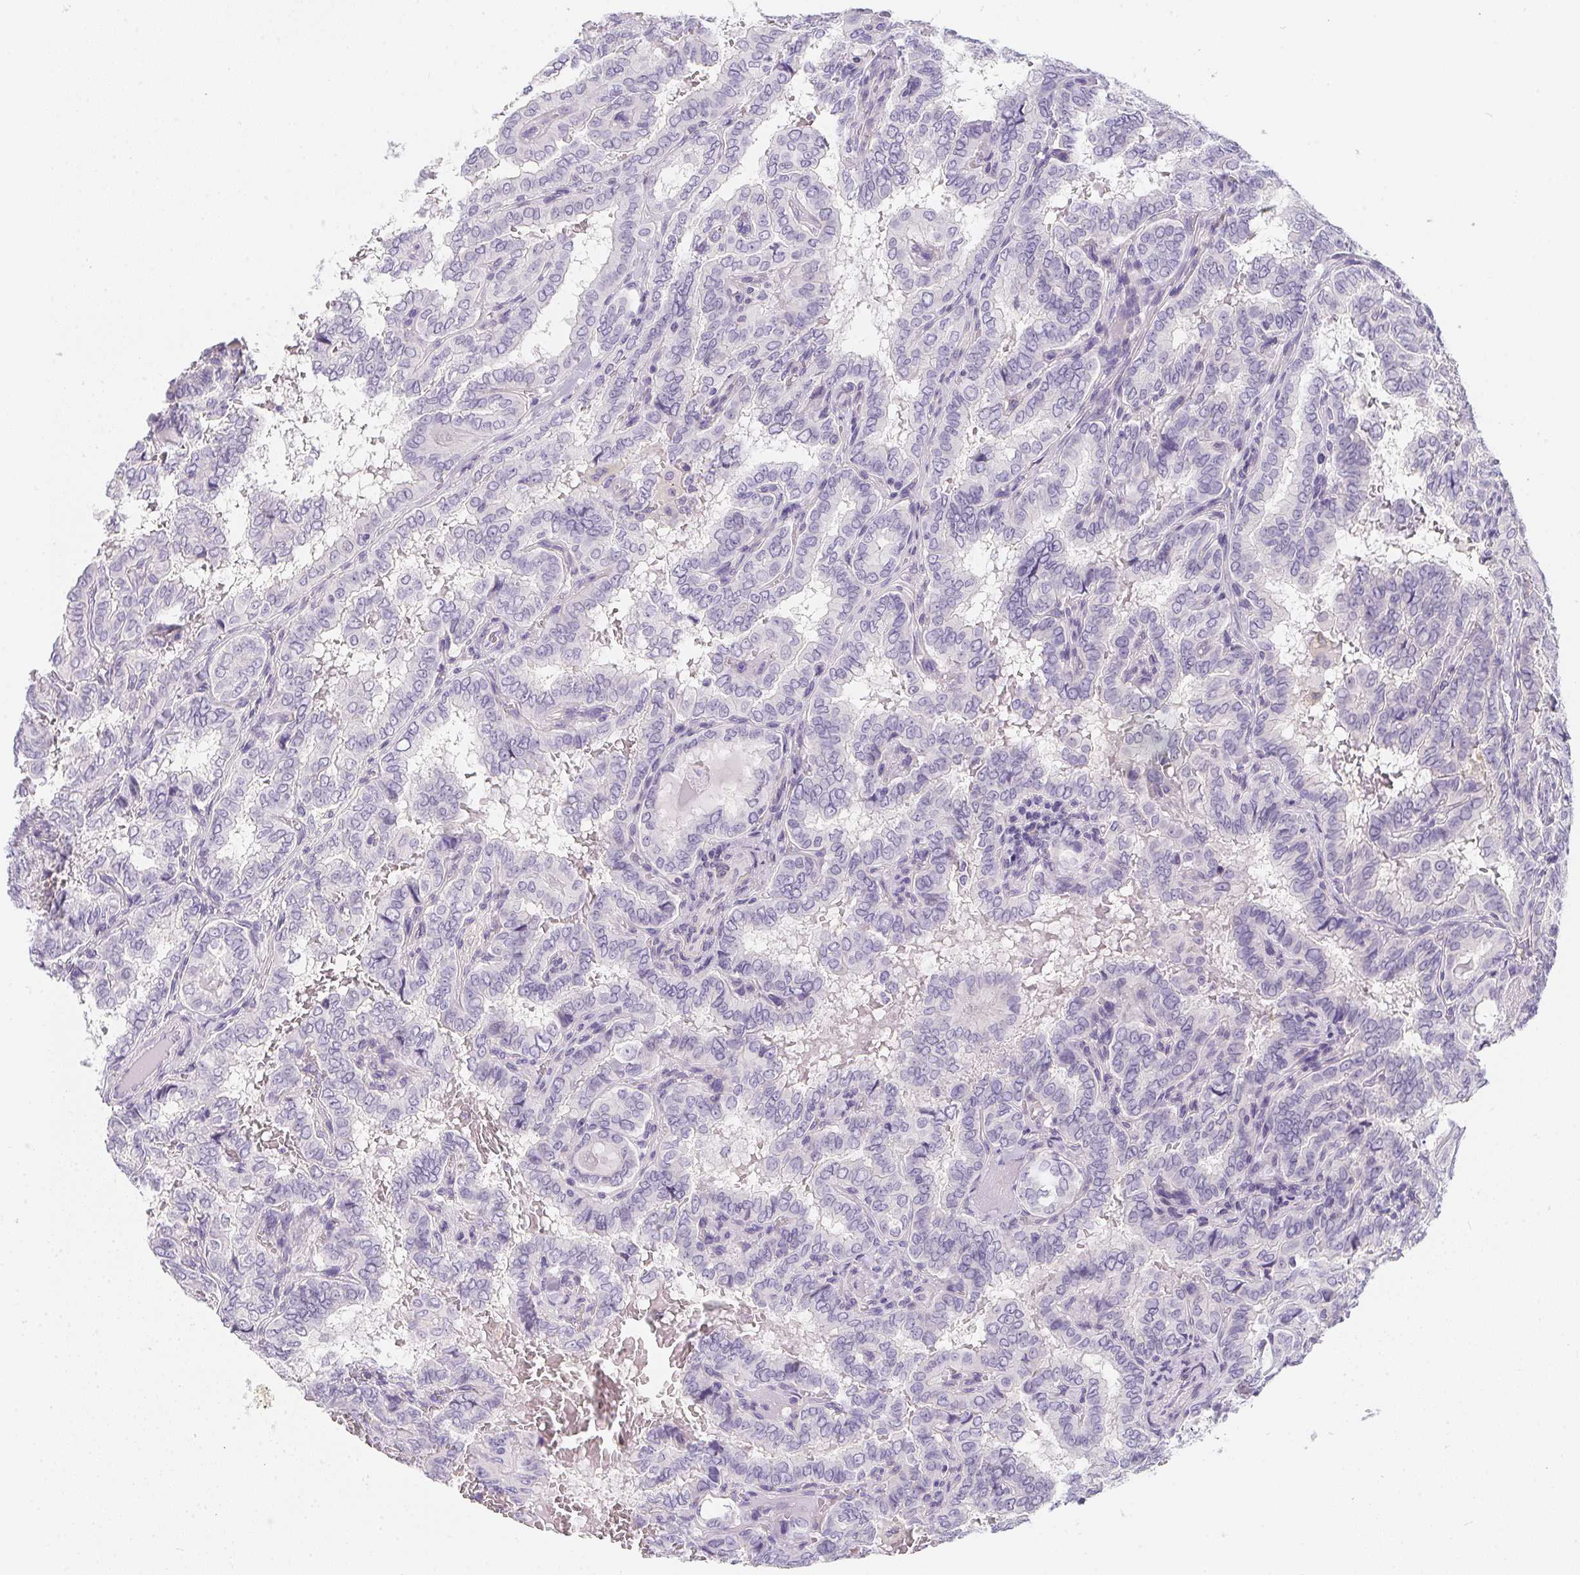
{"staining": {"intensity": "negative", "quantity": "none", "location": "none"}, "tissue": "thyroid cancer", "cell_type": "Tumor cells", "image_type": "cancer", "snomed": [{"axis": "morphology", "description": "Papillary adenocarcinoma, NOS"}, {"axis": "topography", "description": "Thyroid gland"}], "caption": "A micrograph of human thyroid cancer is negative for staining in tumor cells.", "gene": "MAP1A", "patient": {"sex": "female", "age": 46}}